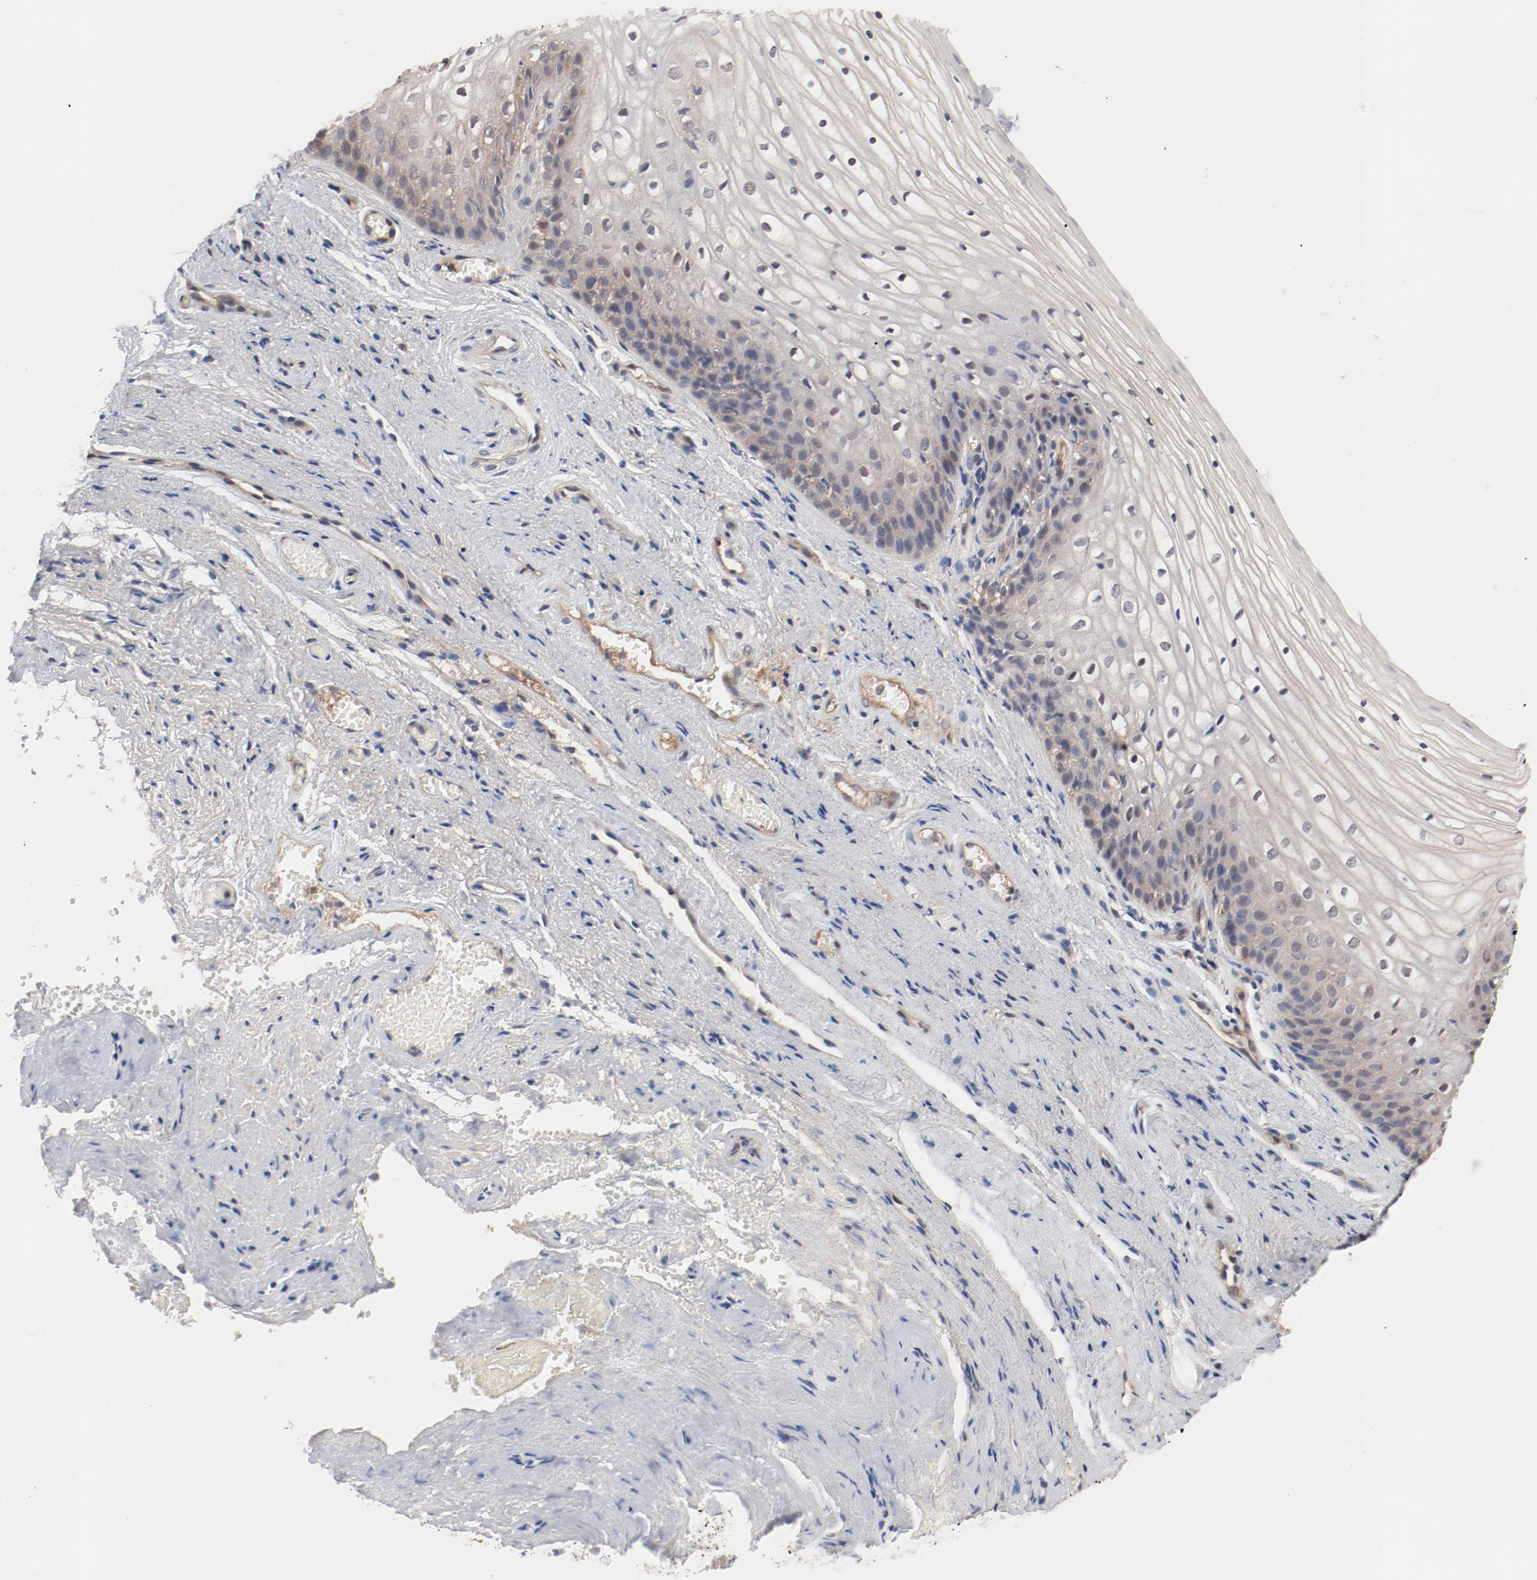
{"staining": {"intensity": "negative", "quantity": "none", "location": "none"}, "tissue": "vagina", "cell_type": "Squamous epithelial cells", "image_type": "normal", "snomed": [{"axis": "morphology", "description": "Normal tissue, NOS"}, {"axis": "topography", "description": "Vagina"}], "caption": "Immunohistochemistry image of benign vagina: vagina stained with DAB (3,3'-diaminobenzidine) demonstrates no significant protein expression in squamous epithelial cells. (IHC, brightfield microscopy, high magnification).", "gene": "PITPNM2", "patient": {"sex": "female", "age": 34}}